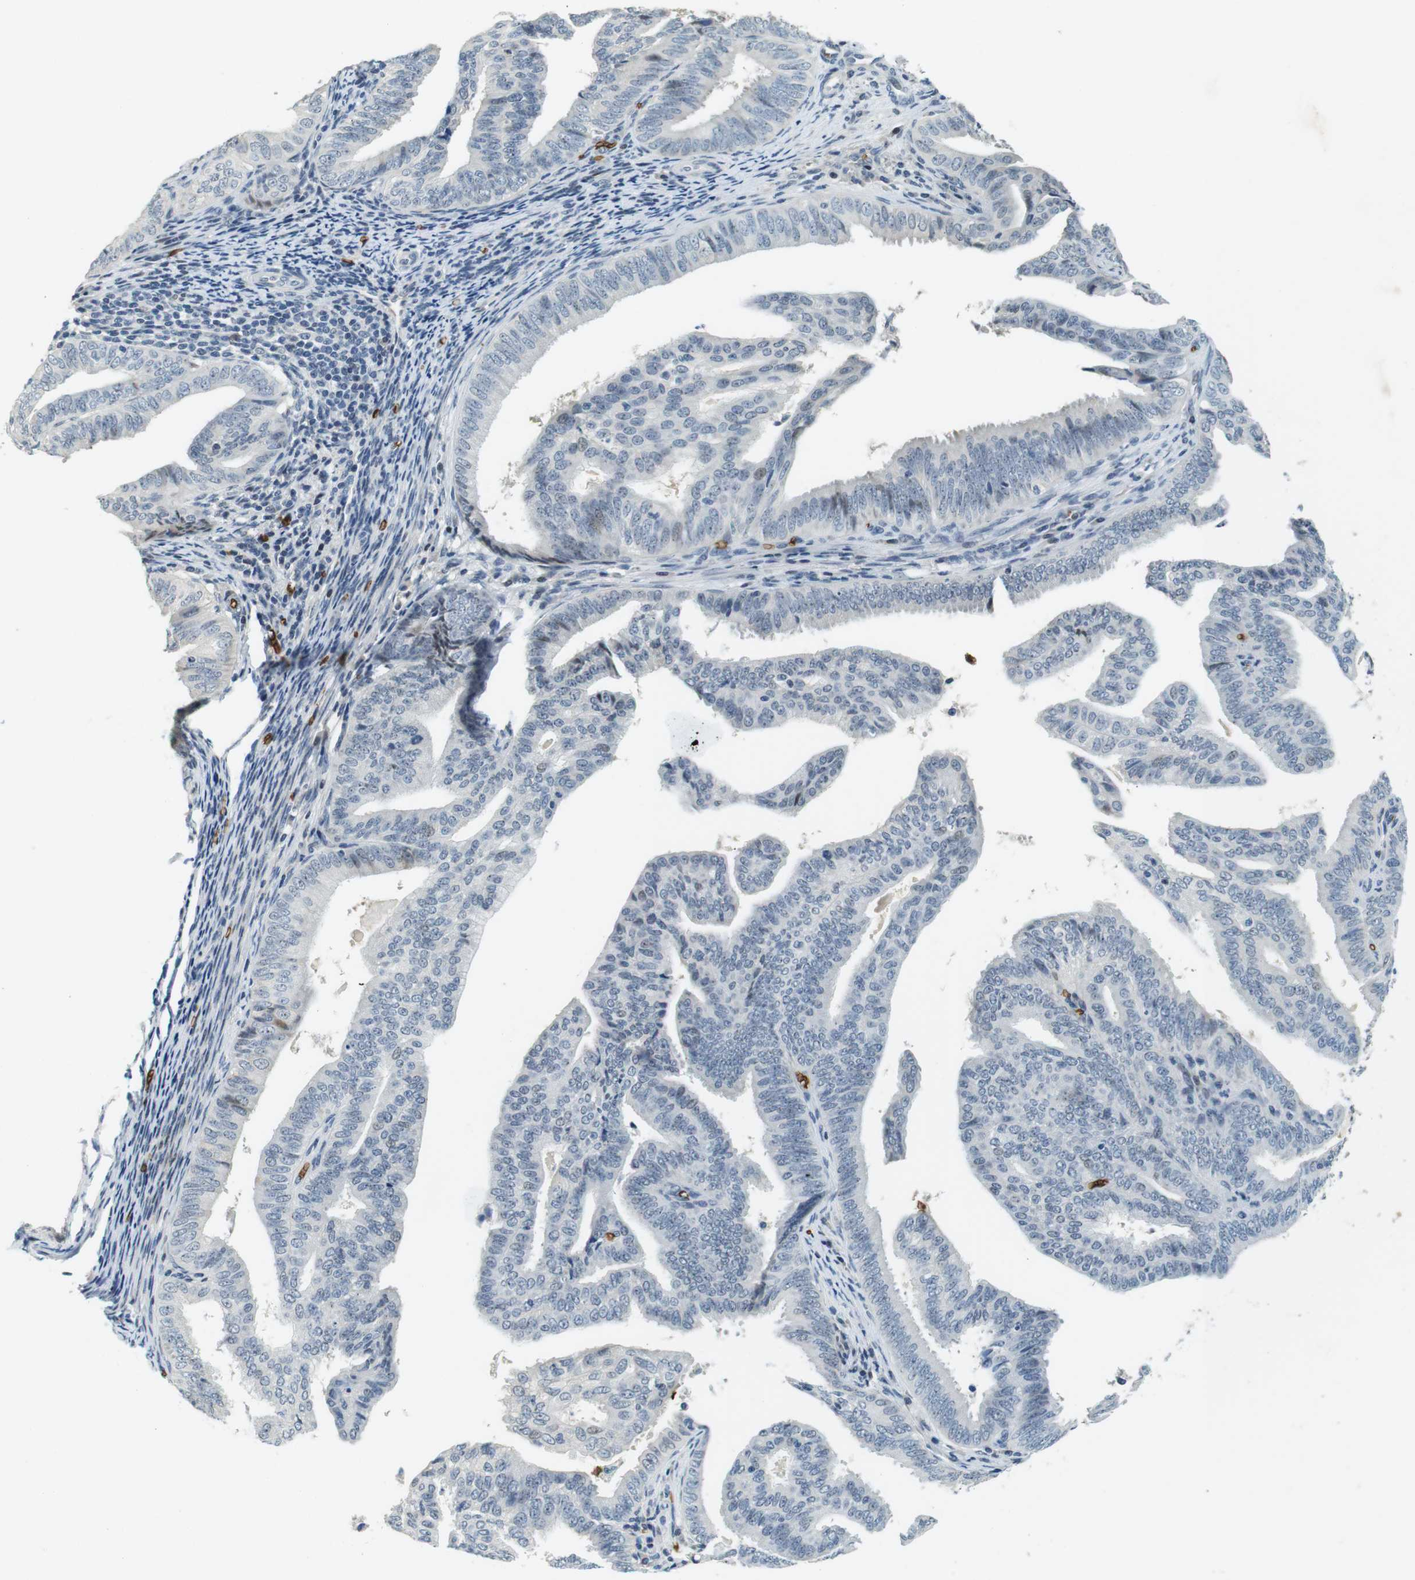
{"staining": {"intensity": "weak", "quantity": "<25%", "location": "cytoplasmic/membranous"}, "tissue": "endometrial cancer", "cell_type": "Tumor cells", "image_type": "cancer", "snomed": [{"axis": "morphology", "description": "Adenocarcinoma, NOS"}, {"axis": "topography", "description": "Endometrium"}], "caption": "Tumor cells show no significant expression in adenocarcinoma (endometrial).", "gene": "SLC4A1", "patient": {"sex": "female", "age": 58}}